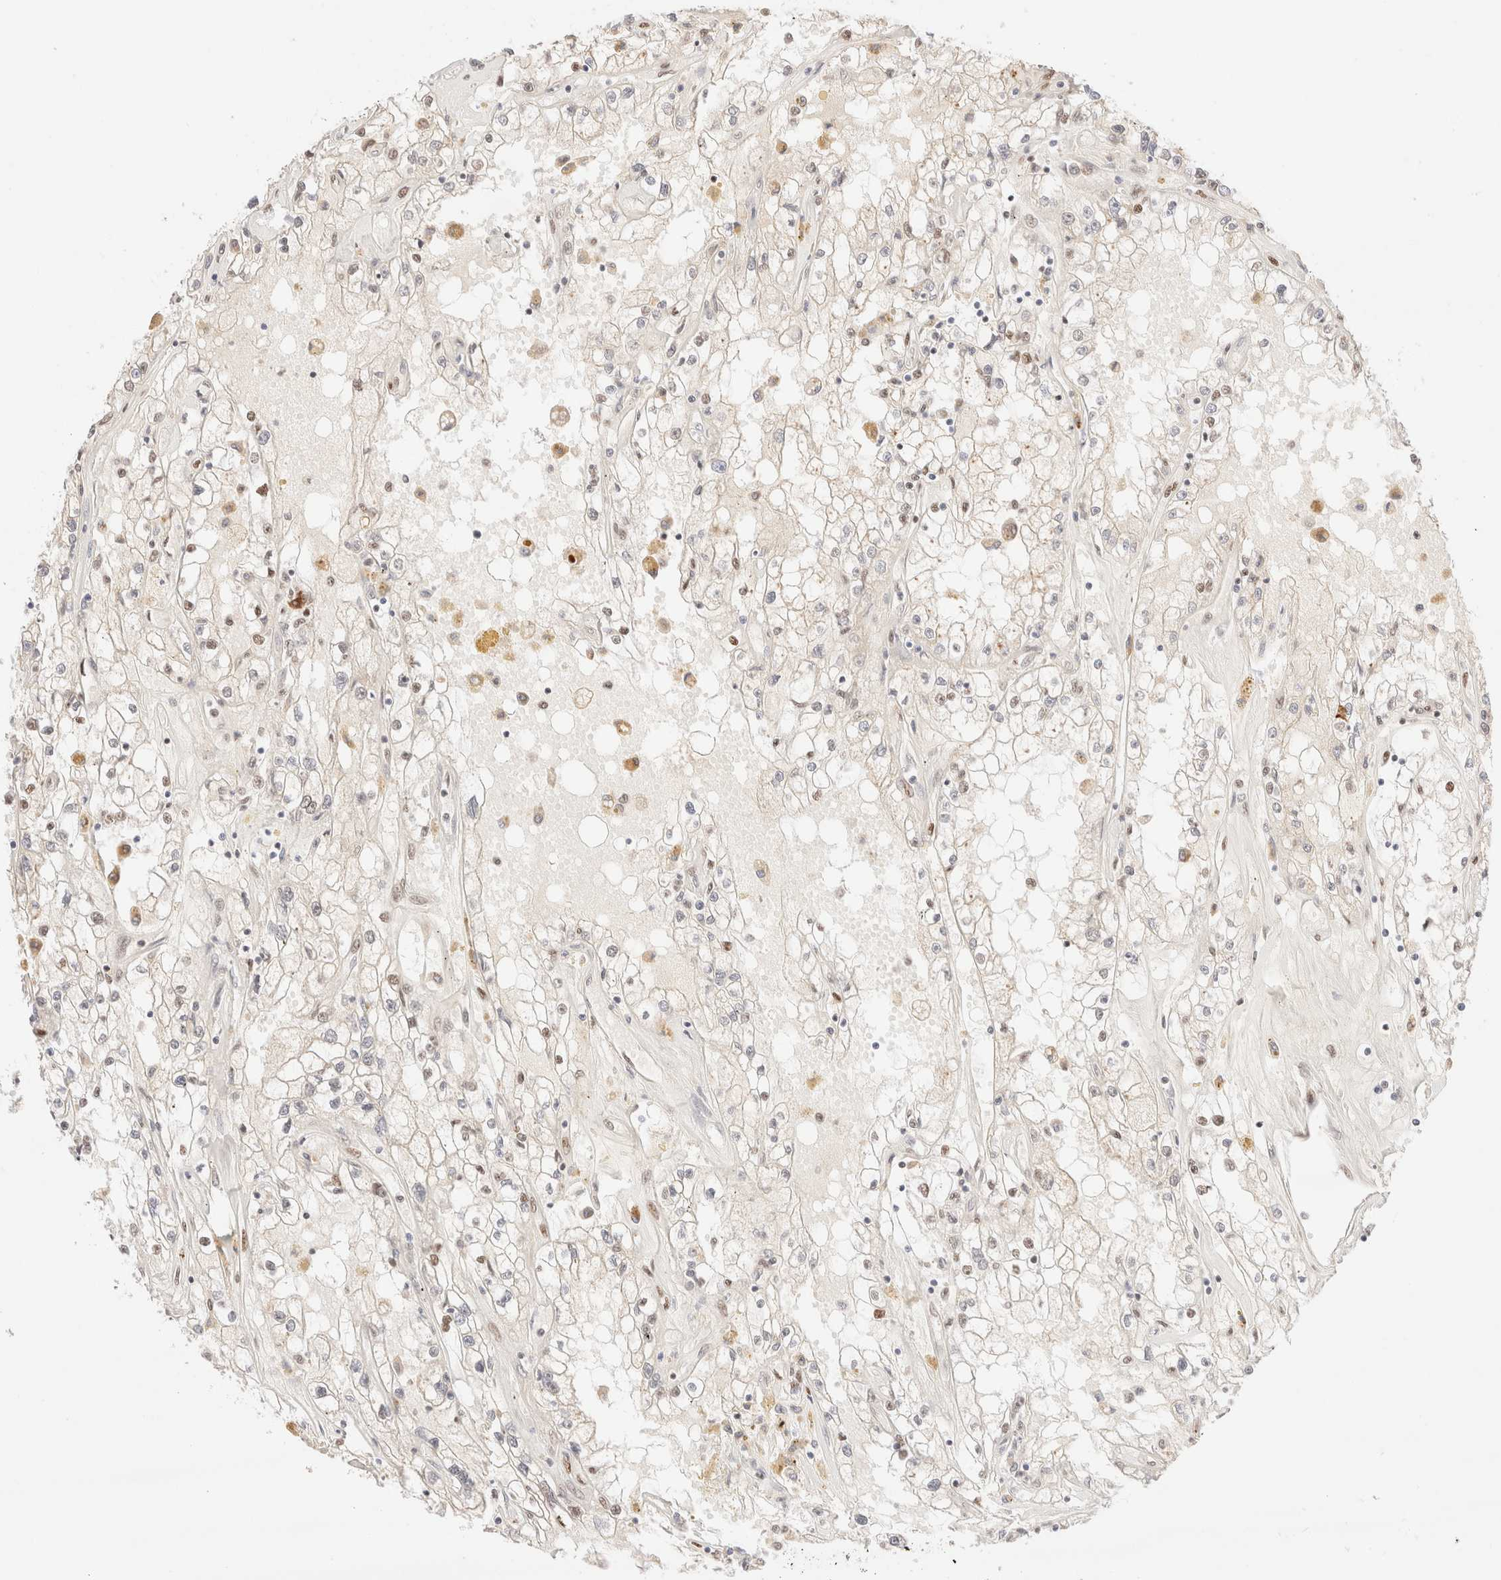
{"staining": {"intensity": "weak", "quantity": "25%-75%", "location": "nuclear"}, "tissue": "renal cancer", "cell_type": "Tumor cells", "image_type": "cancer", "snomed": [{"axis": "morphology", "description": "Adenocarcinoma, NOS"}, {"axis": "topography", "description": "Kidney"}], "caption": "Immunohistochemistry of renal adenocarcinoma demonstrates low levels of weak nuclear staining in approximately 25%-75% of tumor cells.", "gene": "CIC", "patient": {"sex": "male", "age": 56}}